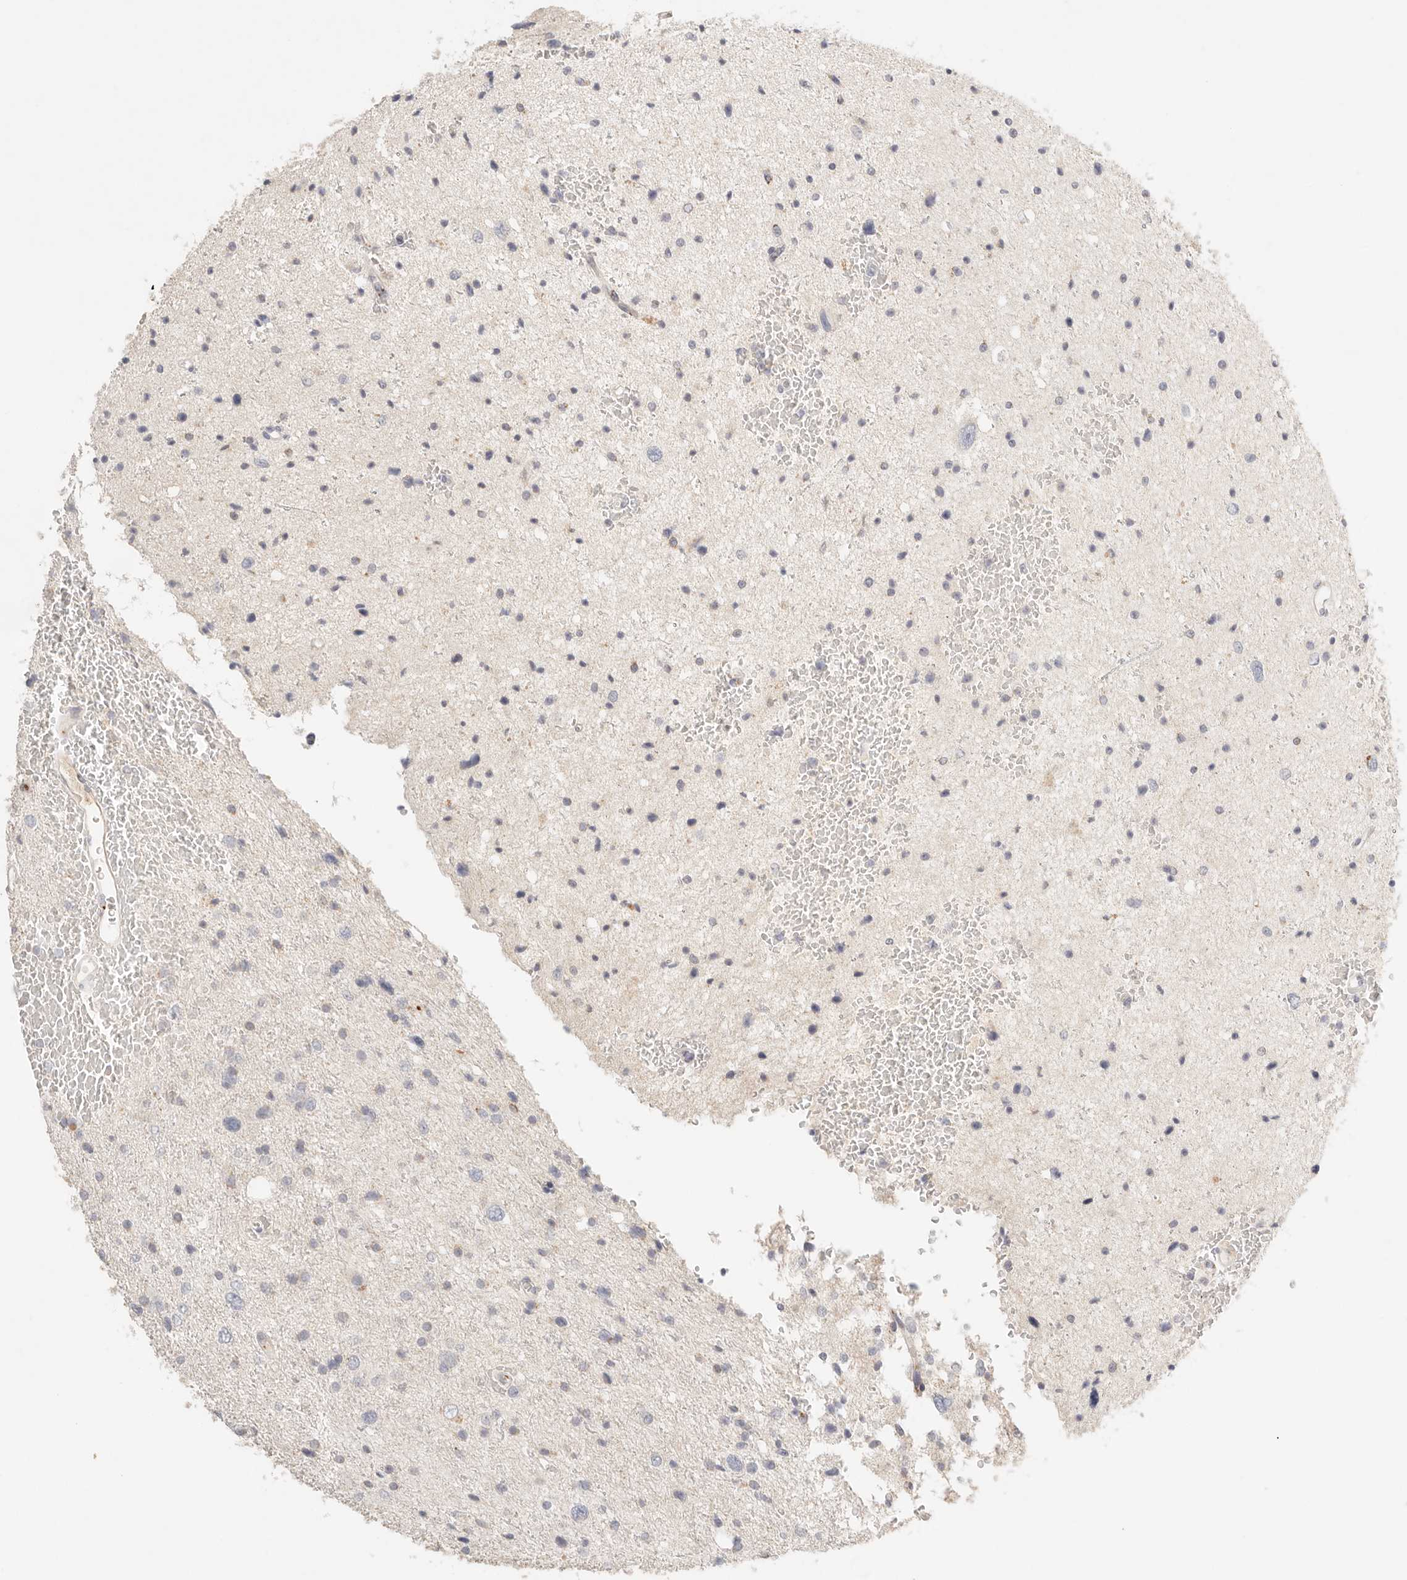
{"staining": {"intensity": "weak", "quantity": "<25%", "location": "cytoplasmic/membranous"}, "tissue": "glioma", "cell_type": "Tumor cells", "image_type": "cancer", "snomed": [{"axis": "morphology", "description": "Glioma, malignant, Low grade"}, {"axis": "topography", "description": "Cerebral cortex"}], "caption": "Immunohistochemical staining of human glioma demonstrates no significant expression in tumor cells.", "gene": "CEP120", "patient": {"sex": "female", "age": 39}}